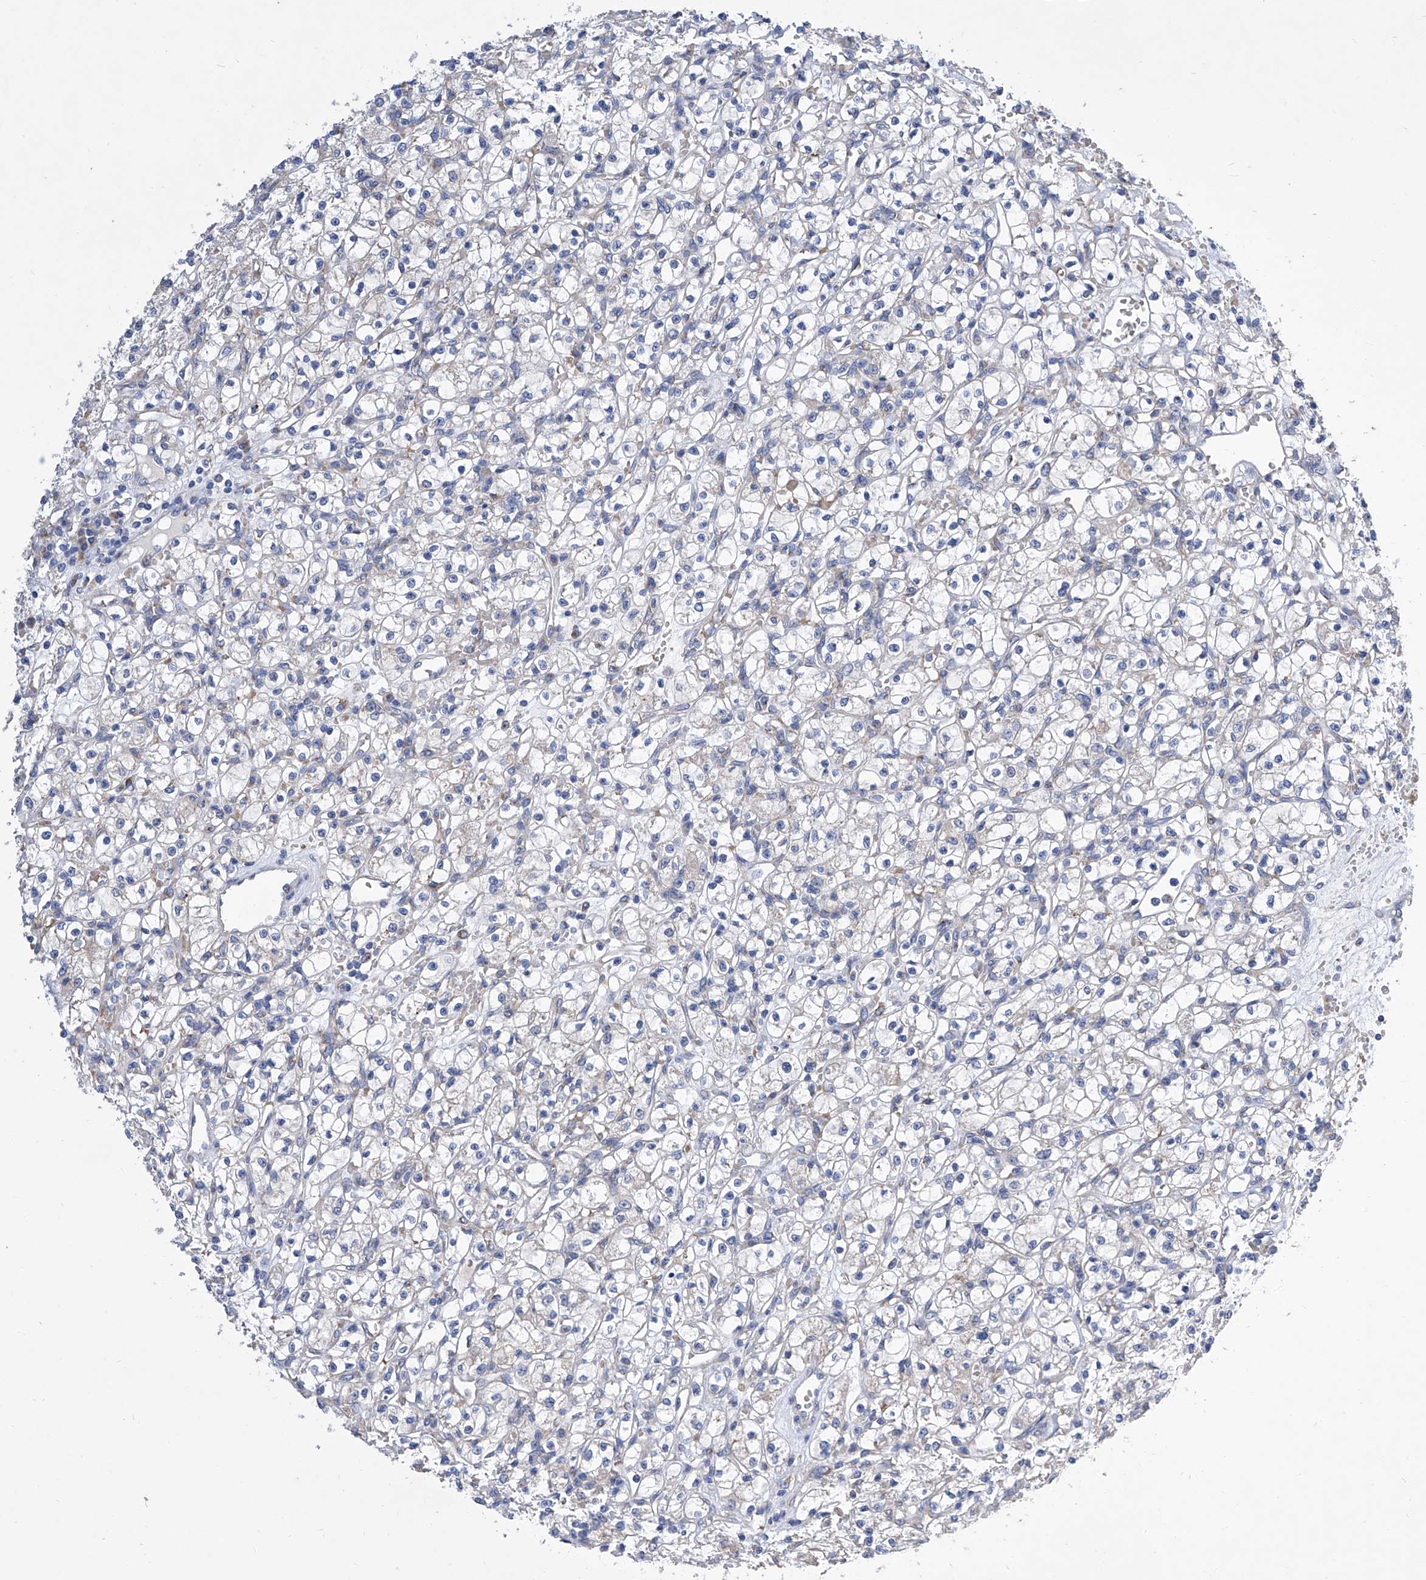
{"staining": {"intensity": "negative", "quantity": "none", "location": "none"}, "tissue": "renal cancer", "cell_type": "Tumor cells", "image_type": "cancer", "snomed": [{"axis": "morphology", "description": "Adenocarcinoma, NOS"}, {"axis": "topography", "description": "Kidney"}], "caption": "This is an immunohistochemistry image of renal cancer. There is no staining in tumor cells.", "gene": "TJAP1", "patient": {"sex": "female", "age": 59}}